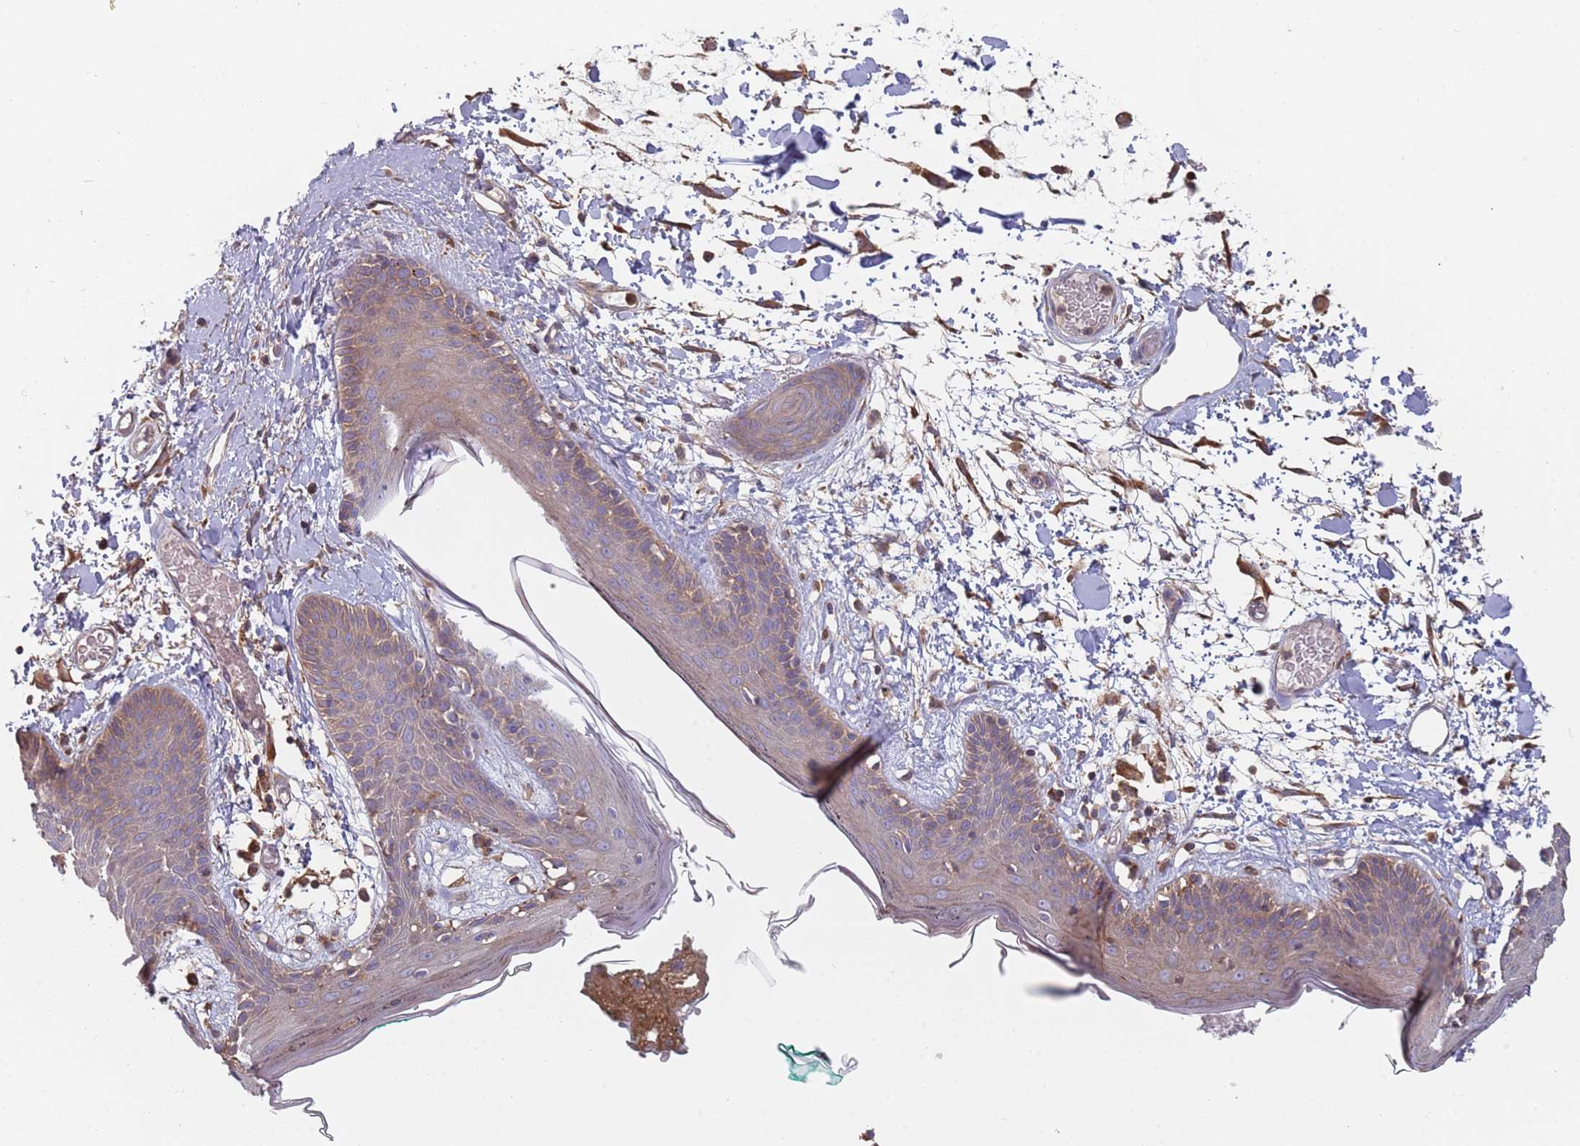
{"staining": {"intensity": "weak", "quantity": "<25%", "location": "cytoplasmic/membranous"}, "tissue": "skin", "cell_type": "Fibroblasts", "image_type": "normal", "snomed": [{"axis": "morphology", "description": "Normal tissue, NOS"}, {"axis": "topography", "description": "Skin"}], "caption": "Immunohistochemistry (IHC) of unremarkable skin shows no staining in fibroblasts. (Brightfield microscopy of DAB immunohistochemistry (IHC) at high magnification).", "gene": "GDI1", "patient": {"sex": "male", "age": 79}}